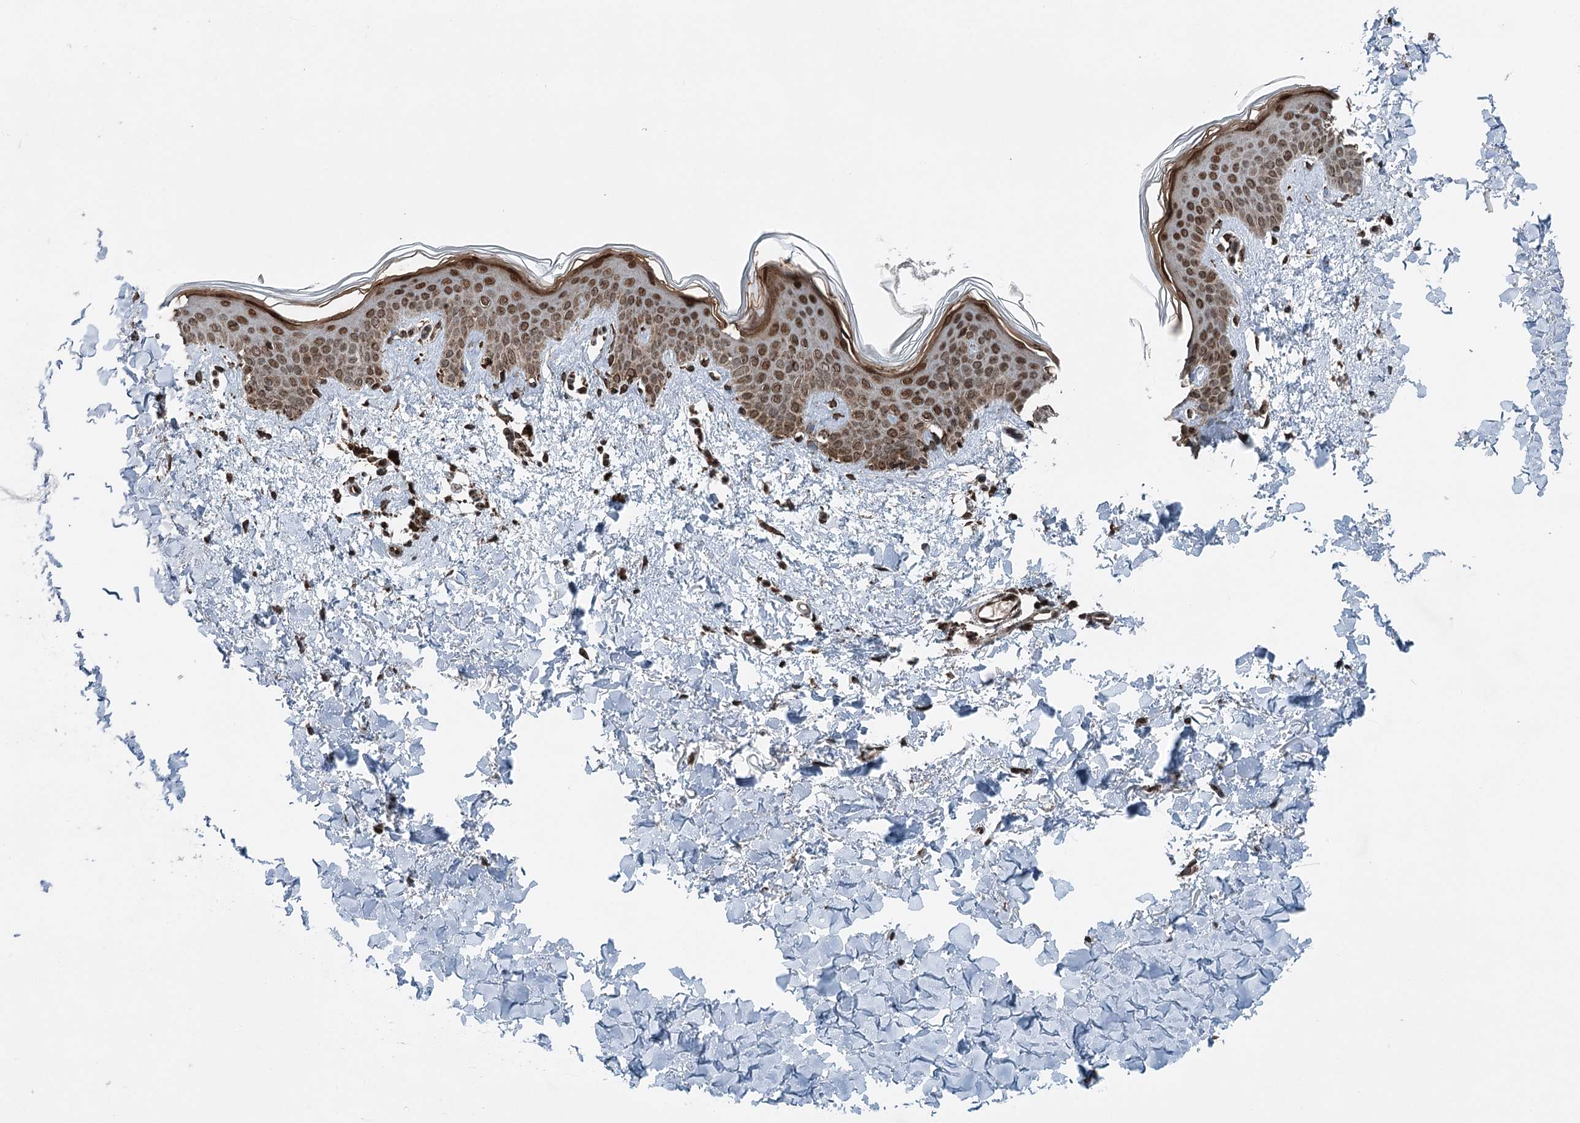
{"staining": {"intensity": "strong", "quantity": ">75%", "location": "cytoplasmic/membranous"}, "tissue": "skin", "cell_type": "Fibroblasts", "image_type": "normal", "snomed": [{"axis": "morphology", "description": "Normal tissue, NOS"}, {"axis": "topography", "description": "Skin"}], "caption": "Immunohistochemistry image of normal skin stained for a protein (brown), which demonstrates high levels of strong cytoplasmic/membranous staining in approximately >75% of fibroblasts.", "gene": "BCKDHA", "patient": {"sex": "female", "age": 46}}